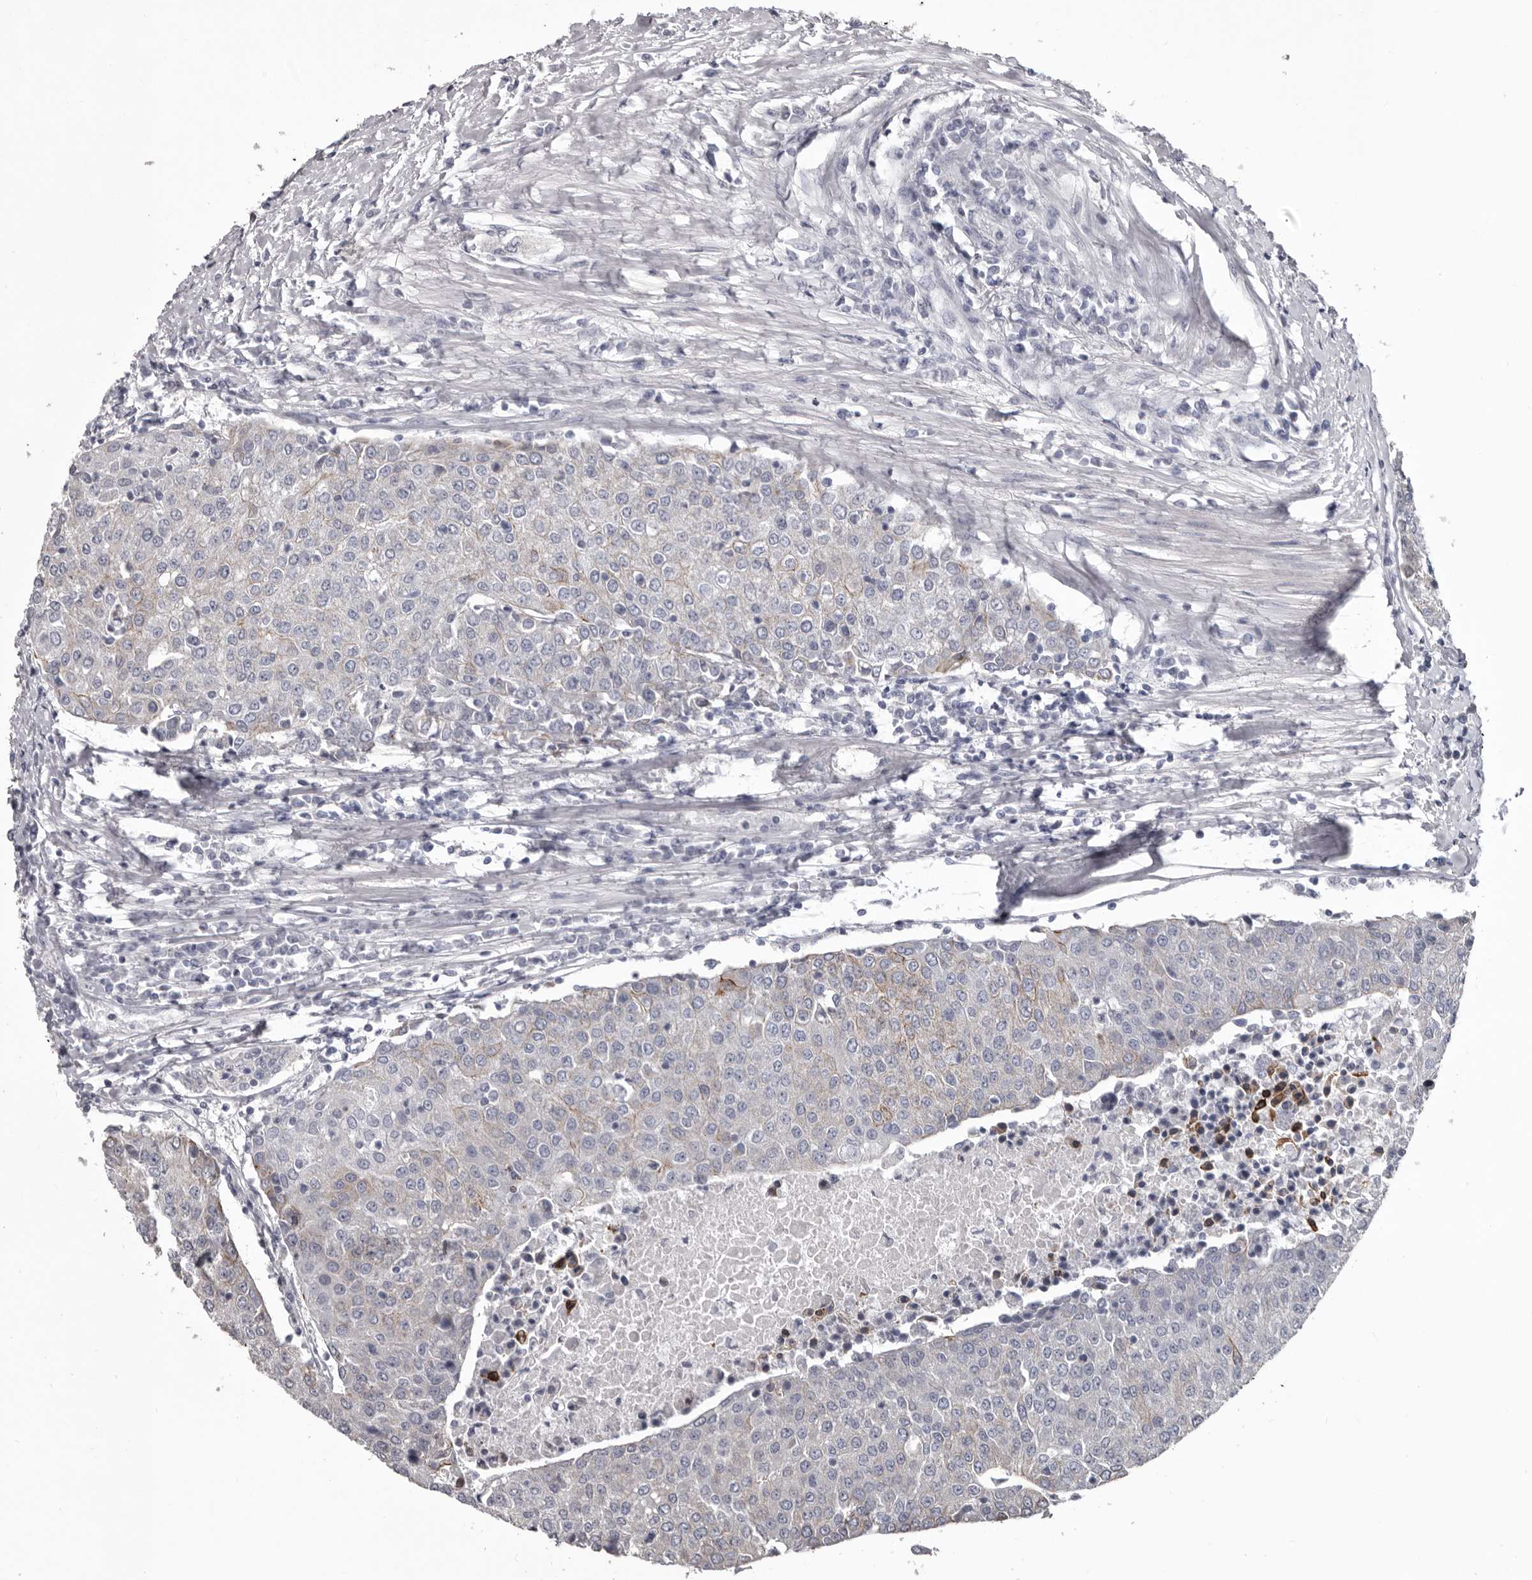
{"staining": {"intensity": "negative", "quantity": "none", "location": "none"}, "tissue": "urothelial cancer", "cell_type": "Tumor cells", "image_type": "cancer", "snomed": [{"axis": "morphology", "description": "Urothelial carcinoma, High grade"}, {"axis": "topography", "description": "Urinary bladder"}], "caption": "This is an immunohistochemistry micrograph of human high-grade urothelial carcinoma. There is no positivity in tumor cells.", "gene": "LPAR6", "patient": {"sex": "female", "age": 85}}